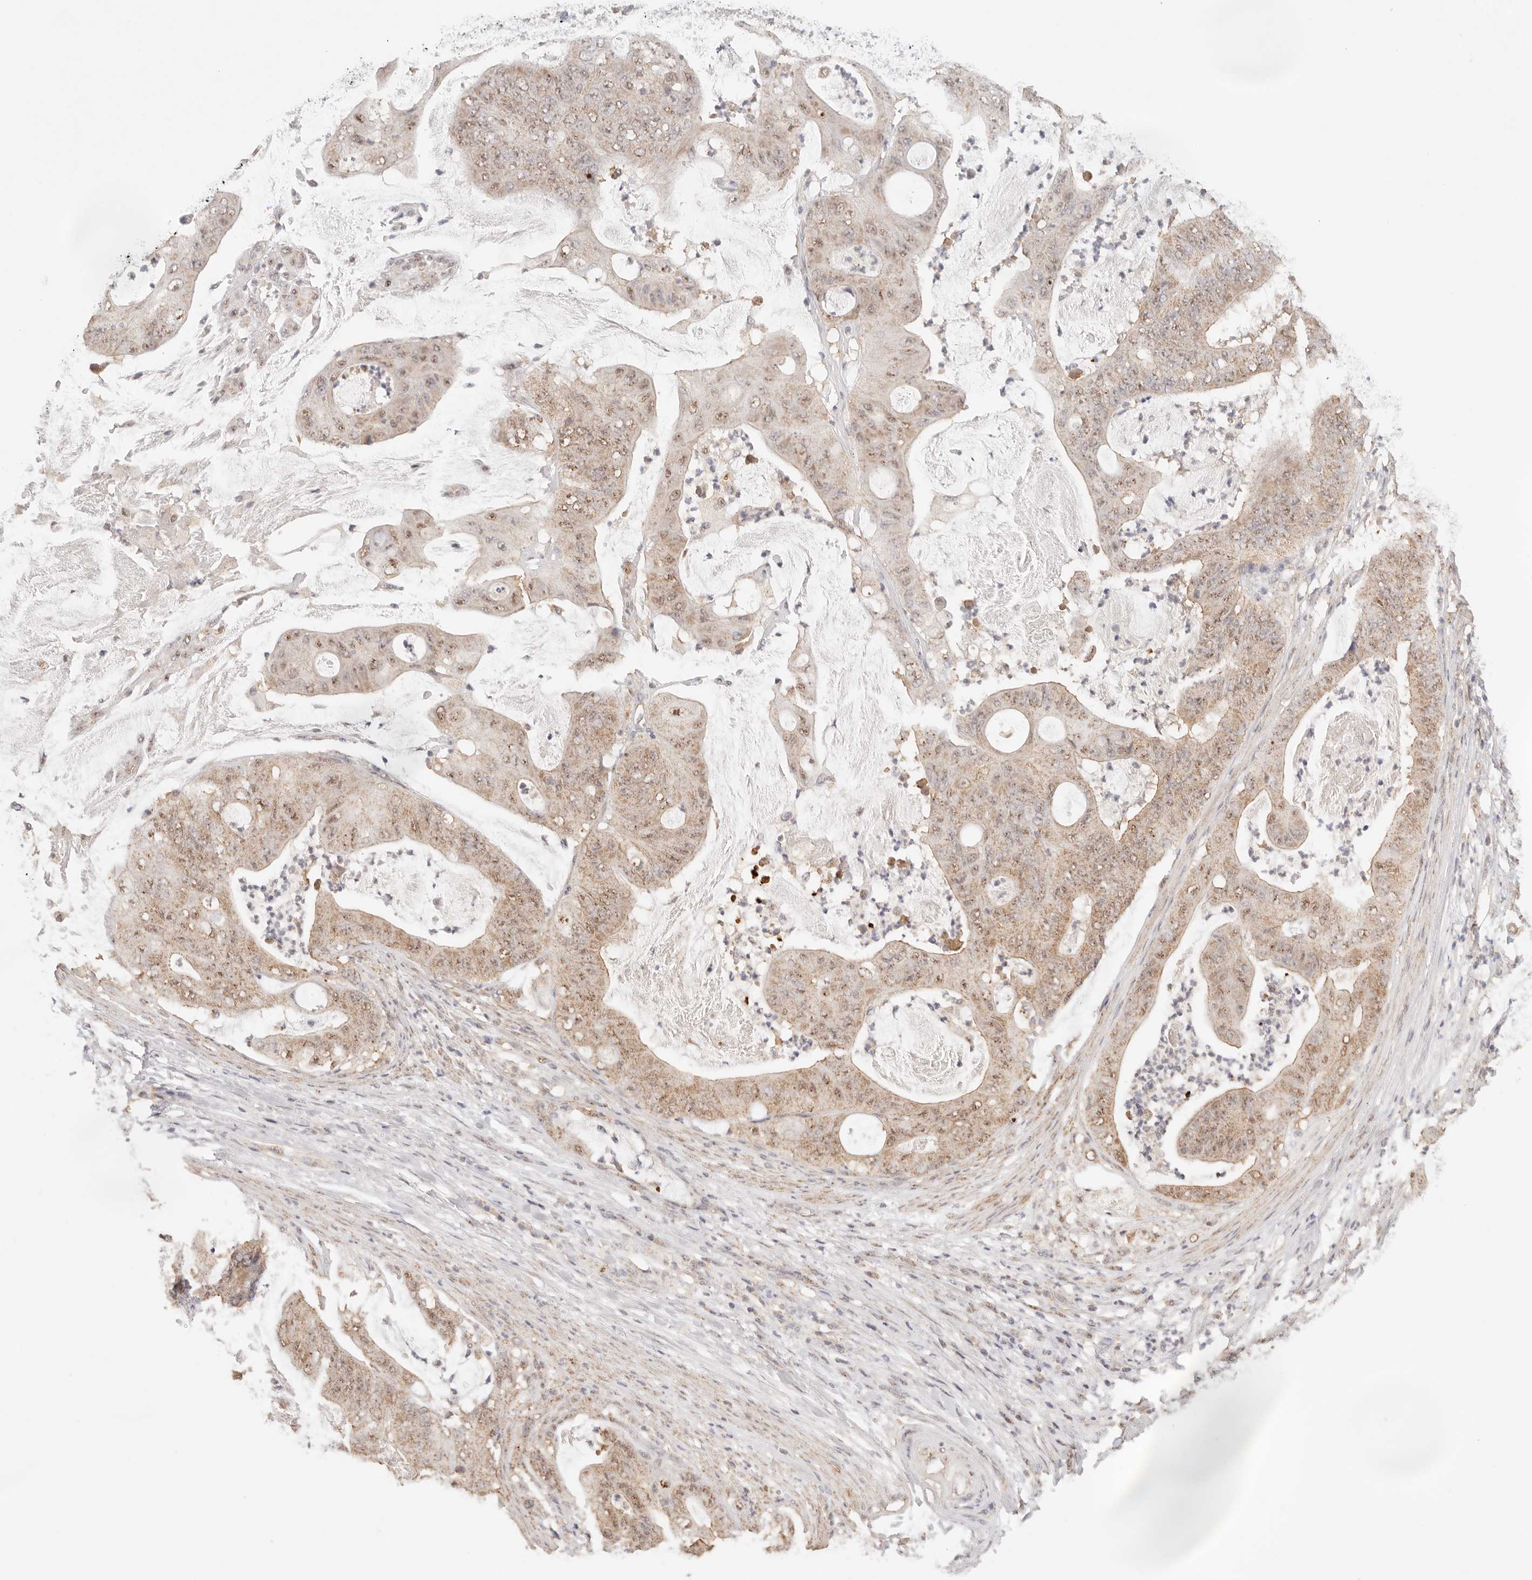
{"staining": {"intensity": "weak", "quantity": ">75%", "location": "cytoplasmic/membranous,nuclear"}, "tissue": "stomach cancer", "cell_type": "Tumor cells", "image_type": "cancer", "snomed": [{"axis": "morphology", "description": "Adenocarcinoma, NOS"}, {"axis": "topography", "description": "Stomach"}], "caption": "A histopathology image of human stomach cancer stained for a protein exhibits weak cytoplasmic/membranous and nuclear brown staining in tumor cells.", "gene": "IL1R2", "patient": {"sex": "female", "age": 73}}